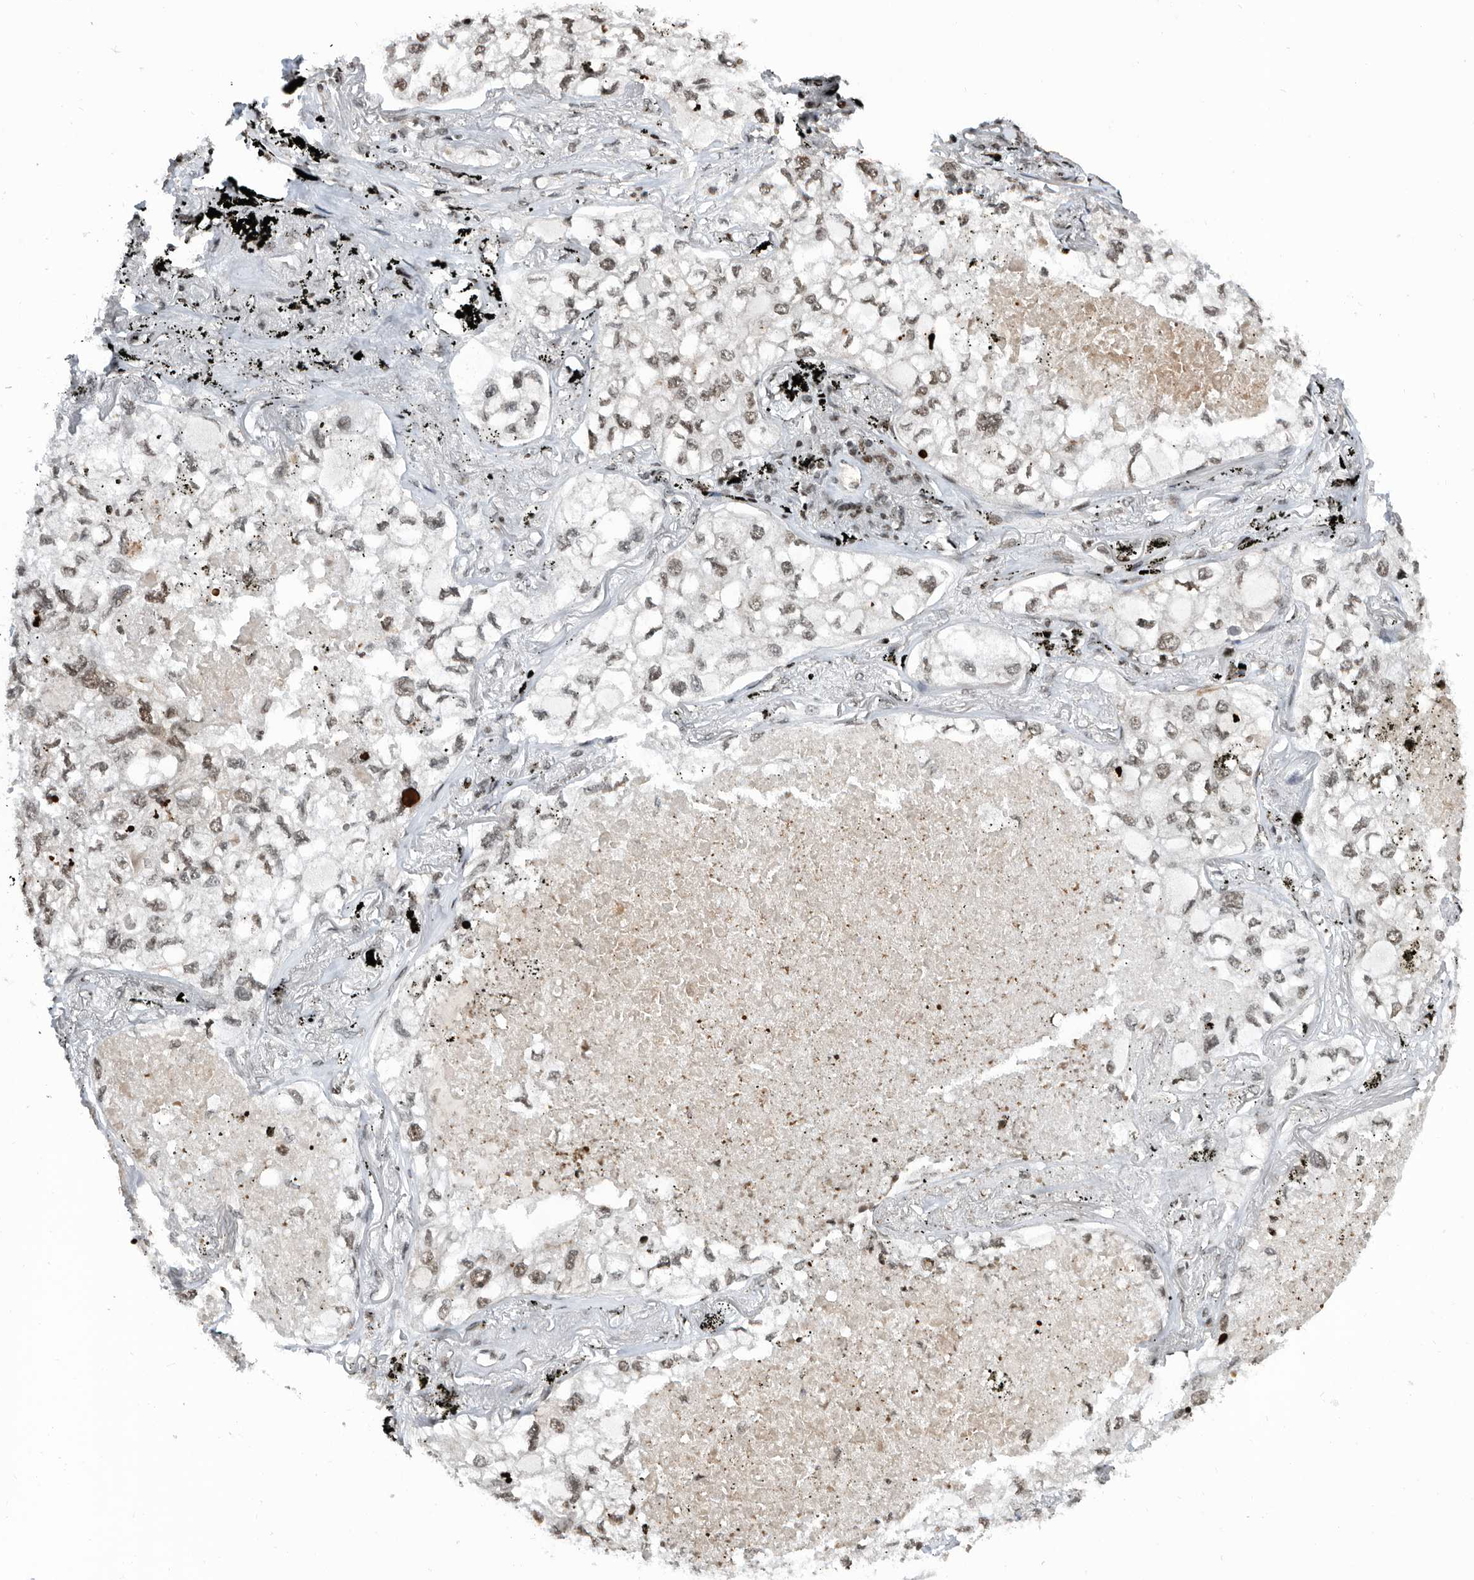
{"staining": {"intensity": "weak", "quantity": ">75%", "location": "nuclear"}, "tissue": "lung cancer", "cell_type": "Tumor cells", "image_type": "cancer", "snomed": [{"axis": "morphology", "description": "Adenocarcinoma, NOS"}, {"axis": "topography", "description": "Lung"}], "caption": "There is low levels of weak nuclear expression in tumor cells of adenocarcinoma (lung), as demonstrated by immunohistochemical staining (brown color).", "gene": "SNRNP48", "patient": {"sex": "male", "age": 65}}